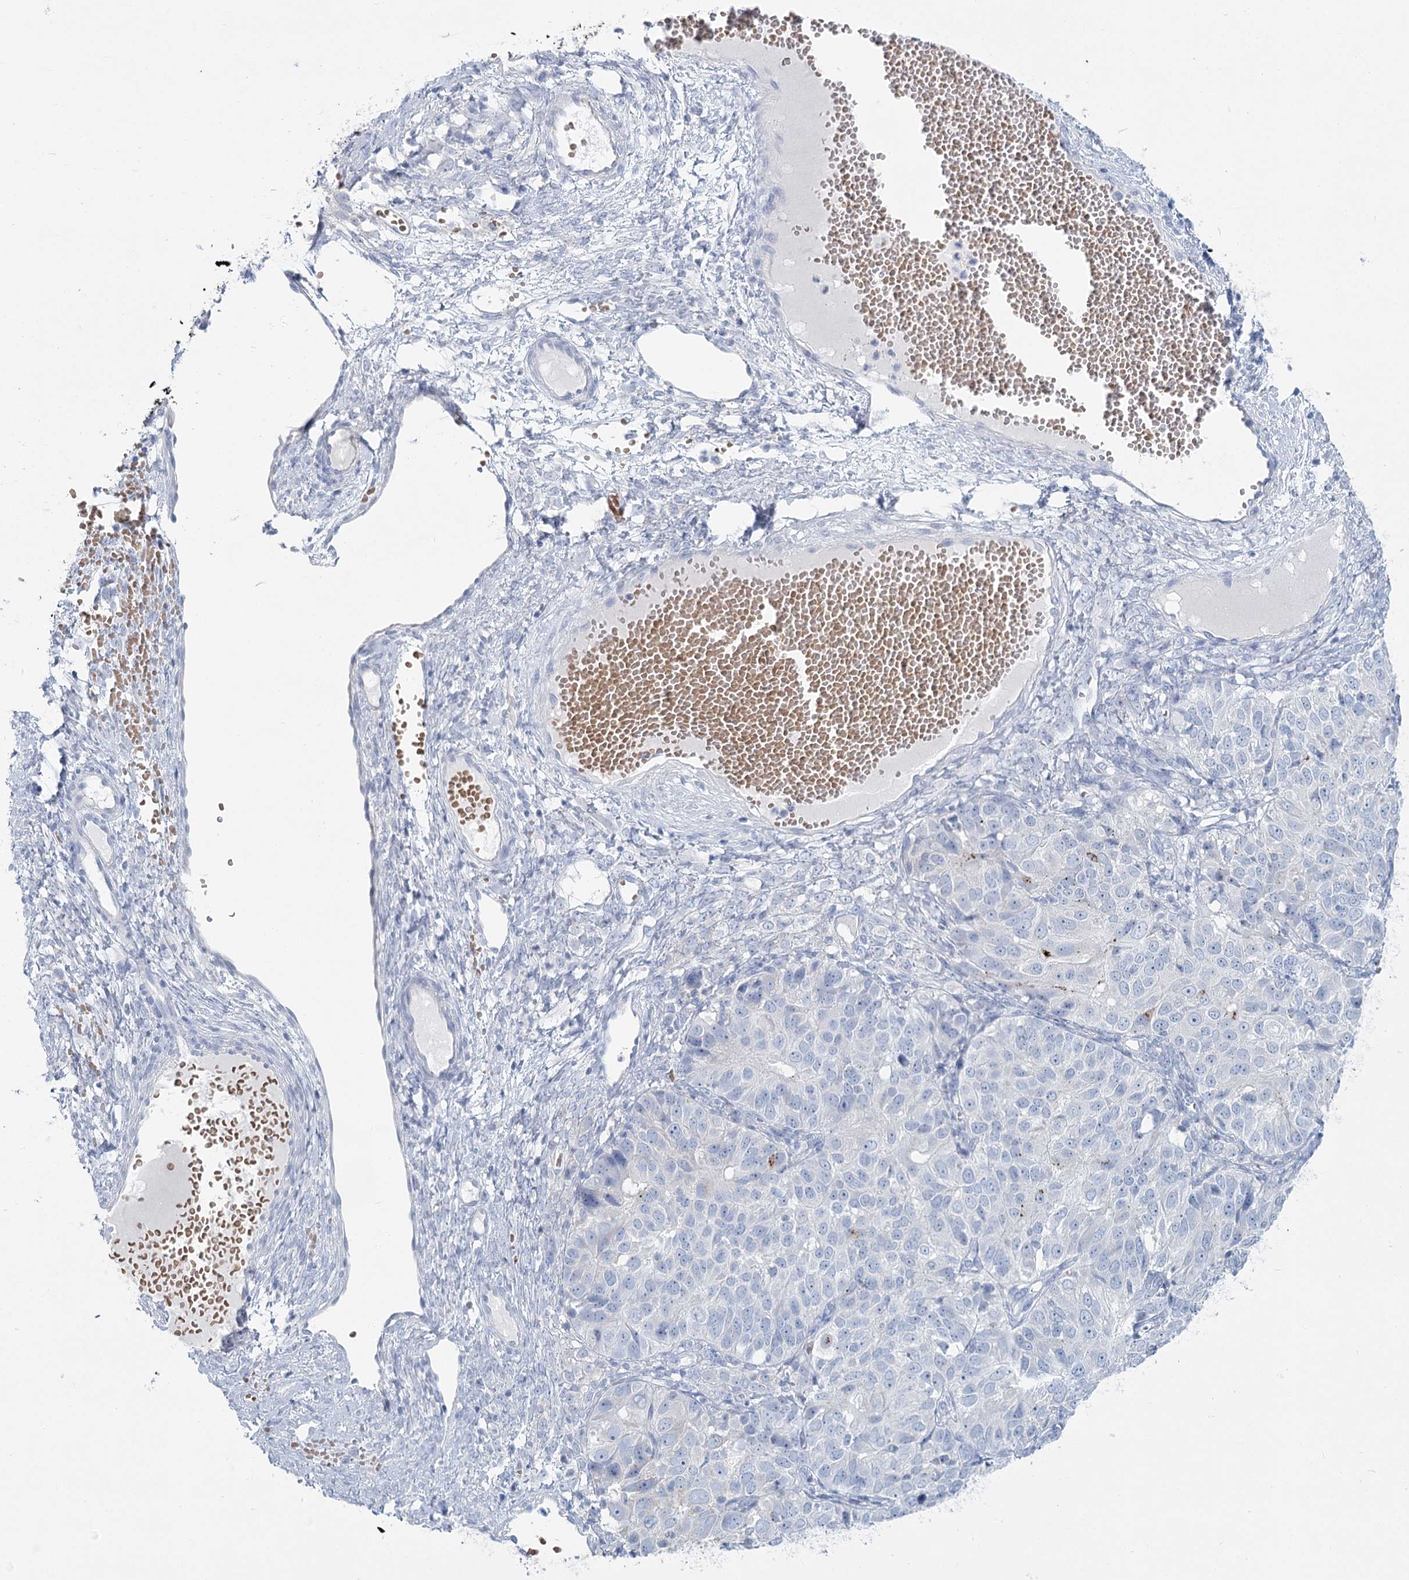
{"staining": {"intensity": "negative", "quantity": "none", "location": "none"}, "tissue": "ovarian cancer", "cell_type": "Tumor cells", "image_type": "cancer", "snomed": [{"axis": "morphology", "description": "Carcinoma, endometroid"}, {"axis": "topography", "description": "Ovary"}], "caption": "High power microscopy micrograph of an IHC photomicrograph of endometroid carcinoma (ovarian), revealing no significant staining in tumor cells.", "gene": "IFIT5", "patient": {"sex": "female", "age": 51}}